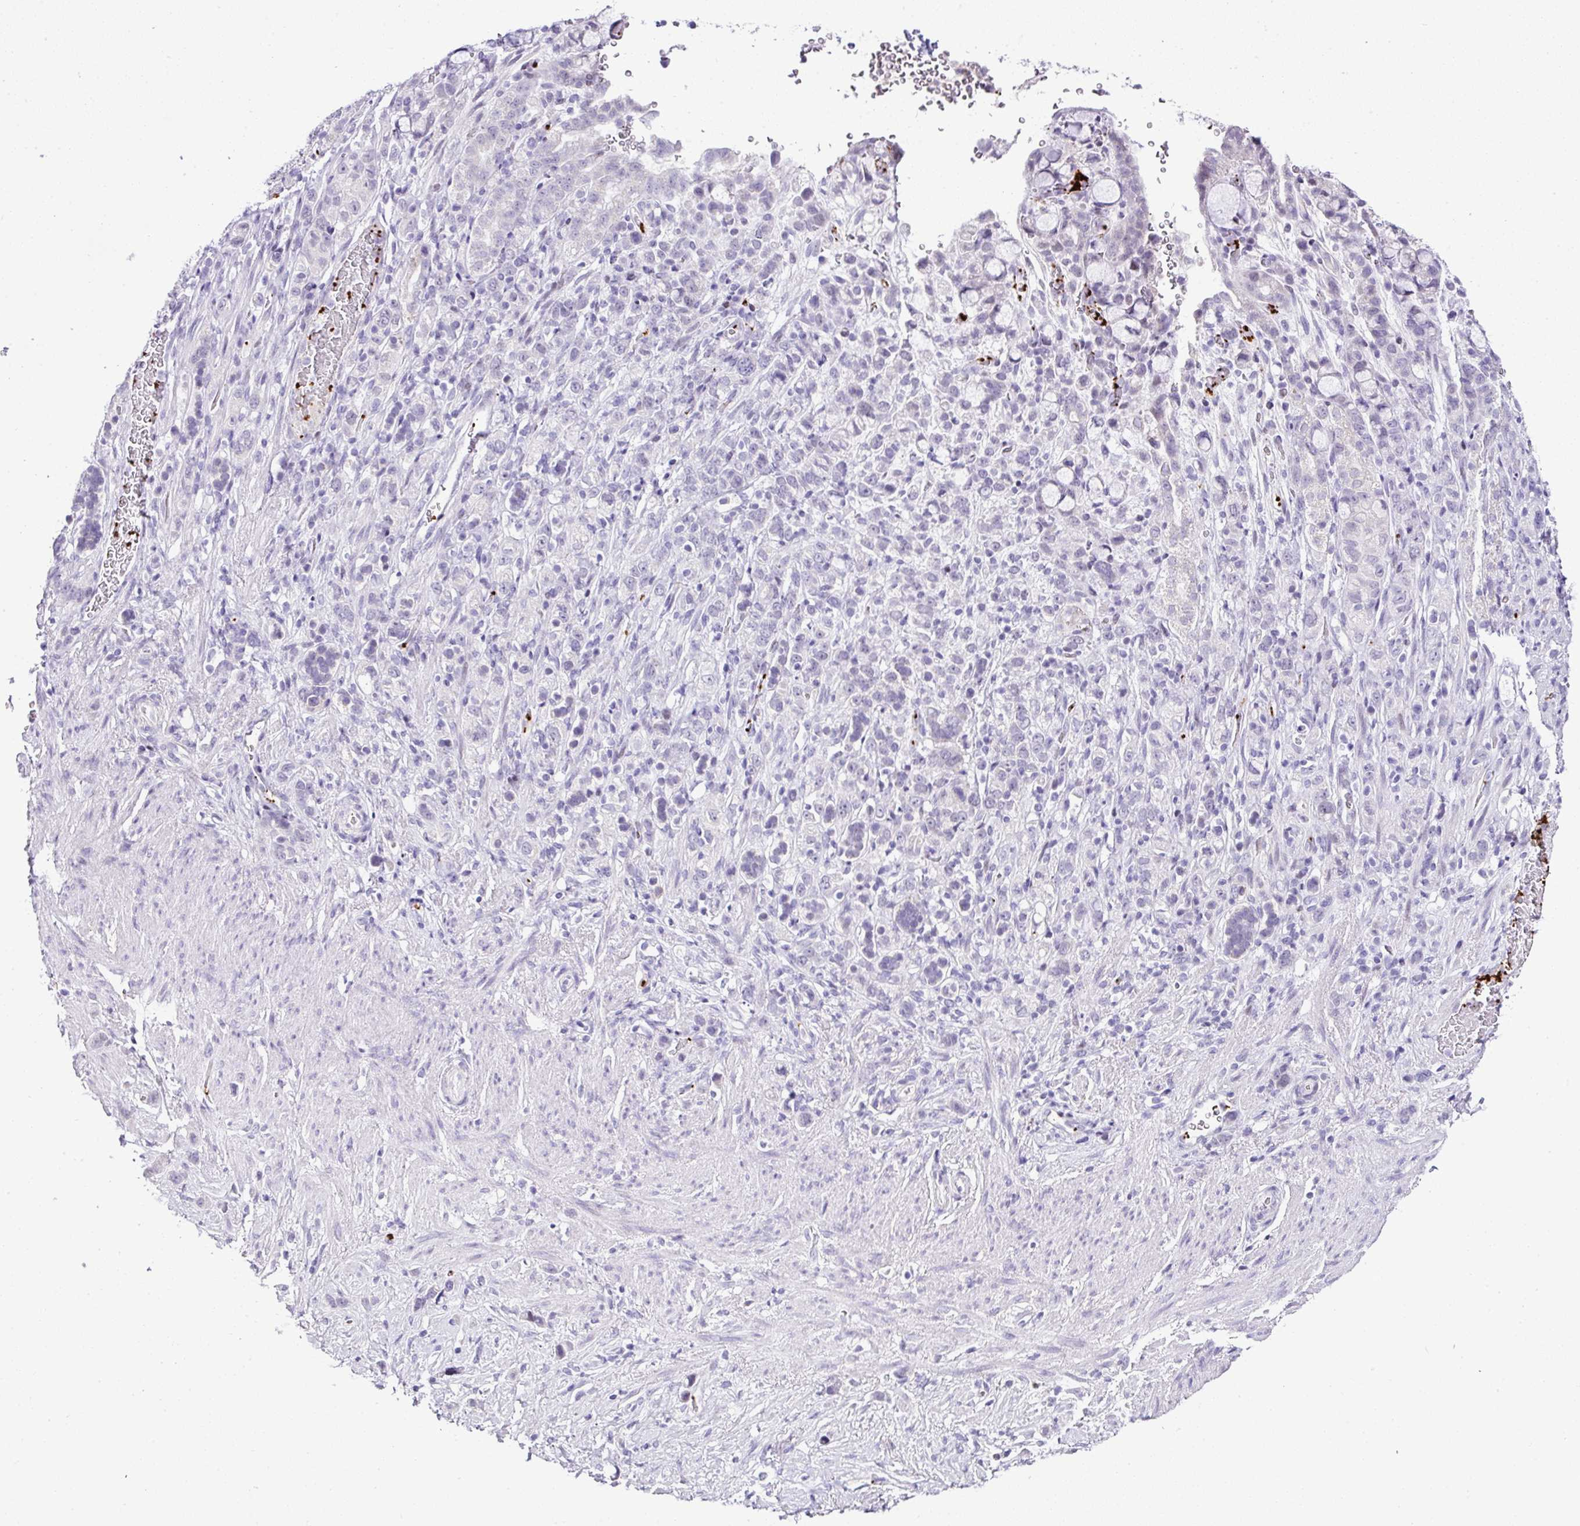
{"staining": {"intensity": "negative", "quantity": "none", "location": "none"}, "tissue": "stomach cancer", "cell_type": "Tumor cells", "image_type": "cancer", "snomed": [{"axis": "morphology", "description": "Adenocarcinoma, NOS"}, {"axis": "topography", "description": "Stomach"}], "caption": "This is a image of immunohistochemistry (IHC) staining of adenocarcinoma (stomach), which shows no staining in tumor cells.", "gene": "CMTM5", "patient": {"sex": "female", "age": 65}}